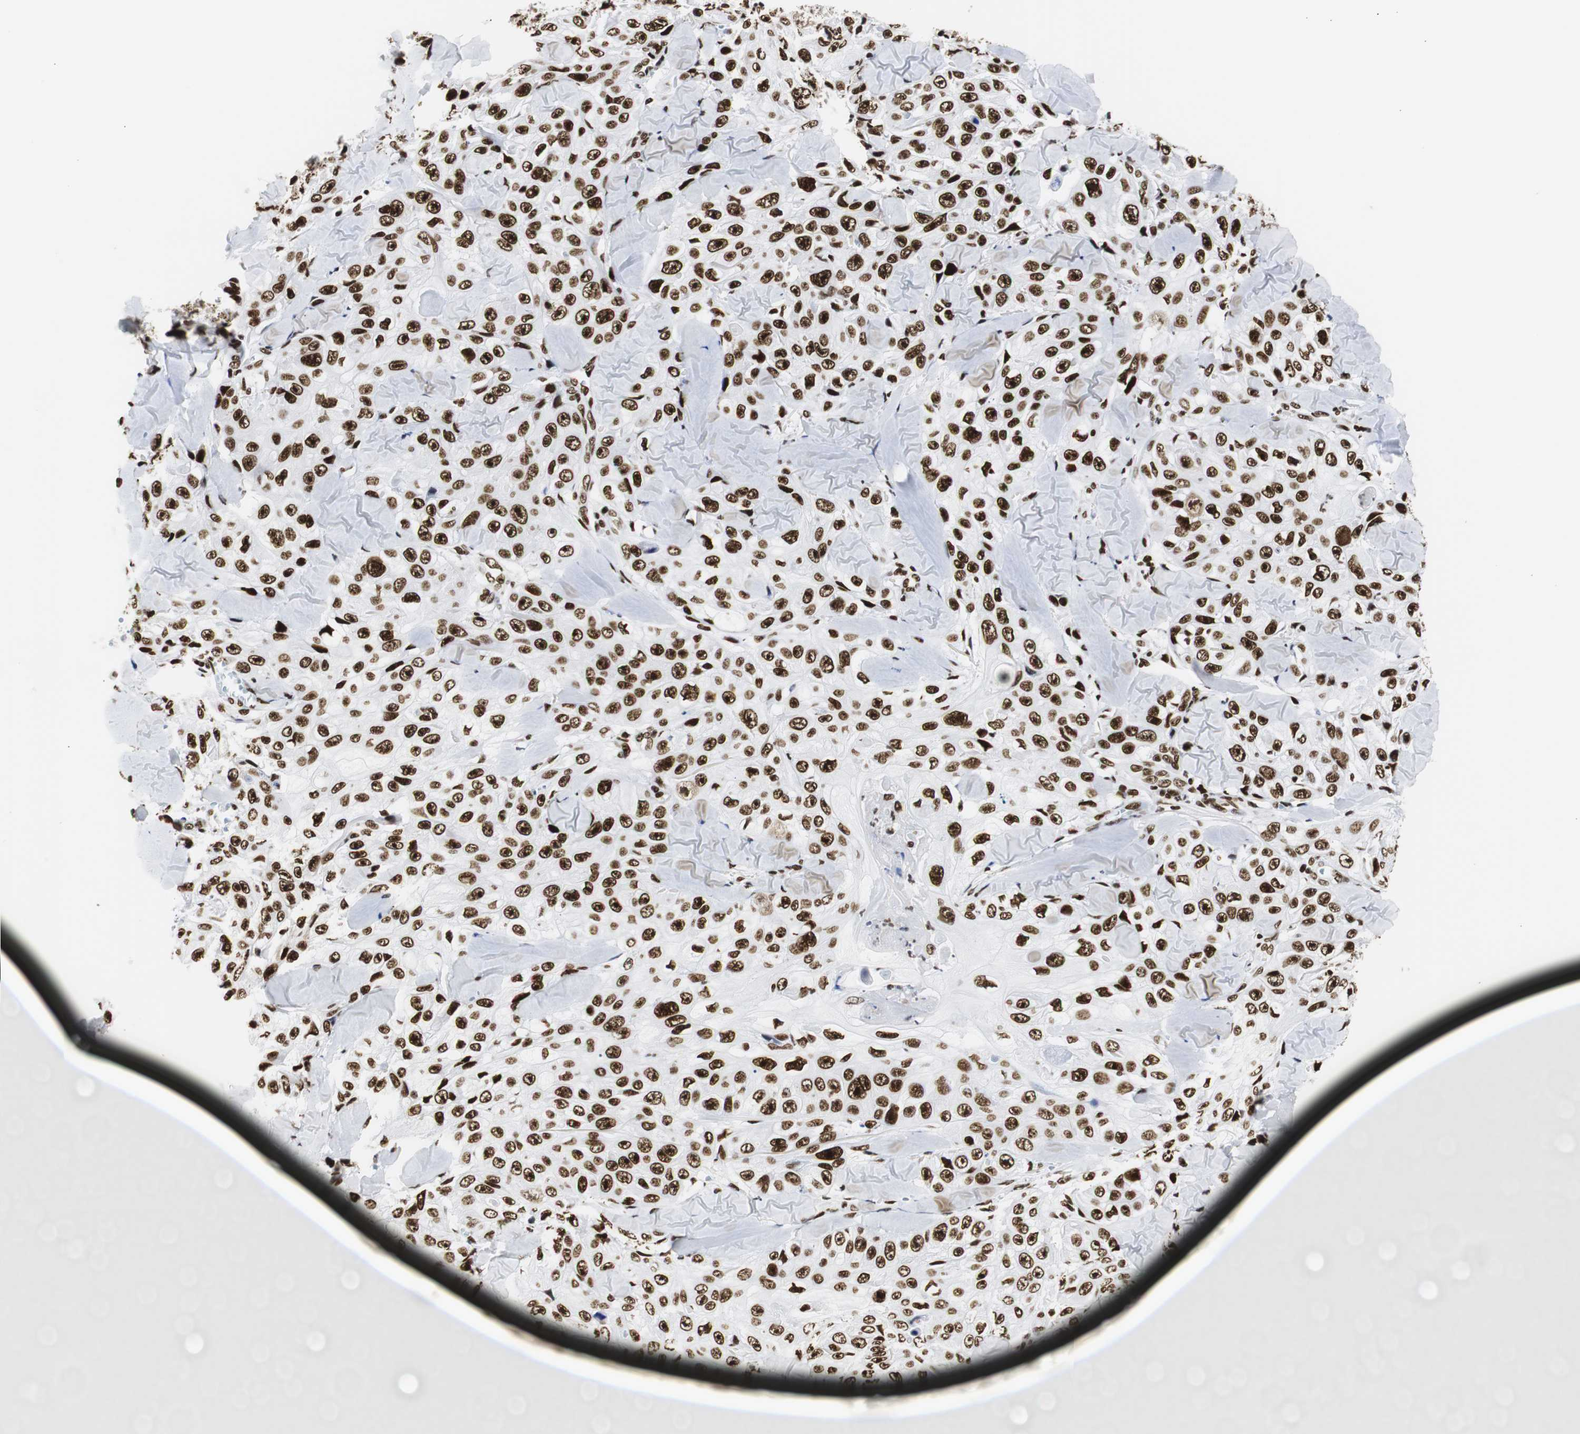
{"staining": {"intensity": "strong", "quantity": ">75%", "location": "nuclear"}, "tissue": "skin cancer", "cell_type": "Tumor cells", "image_type": "cancer", "snomed": [{"axis": "morphology", "description": "Squamous cell carcinoma, NOS"}, {"axis": "topography", "description": "Skin"}], "caption": "Skin squamous cell carcinoma stained for a protein displays strong nuclear positivity in tumor cells. Immunohistochemistry stains the protein in brown and the nuclei are stained blue.", "gene": "HNRNPH2", "patient": {"sex": "male", "age": 86}}